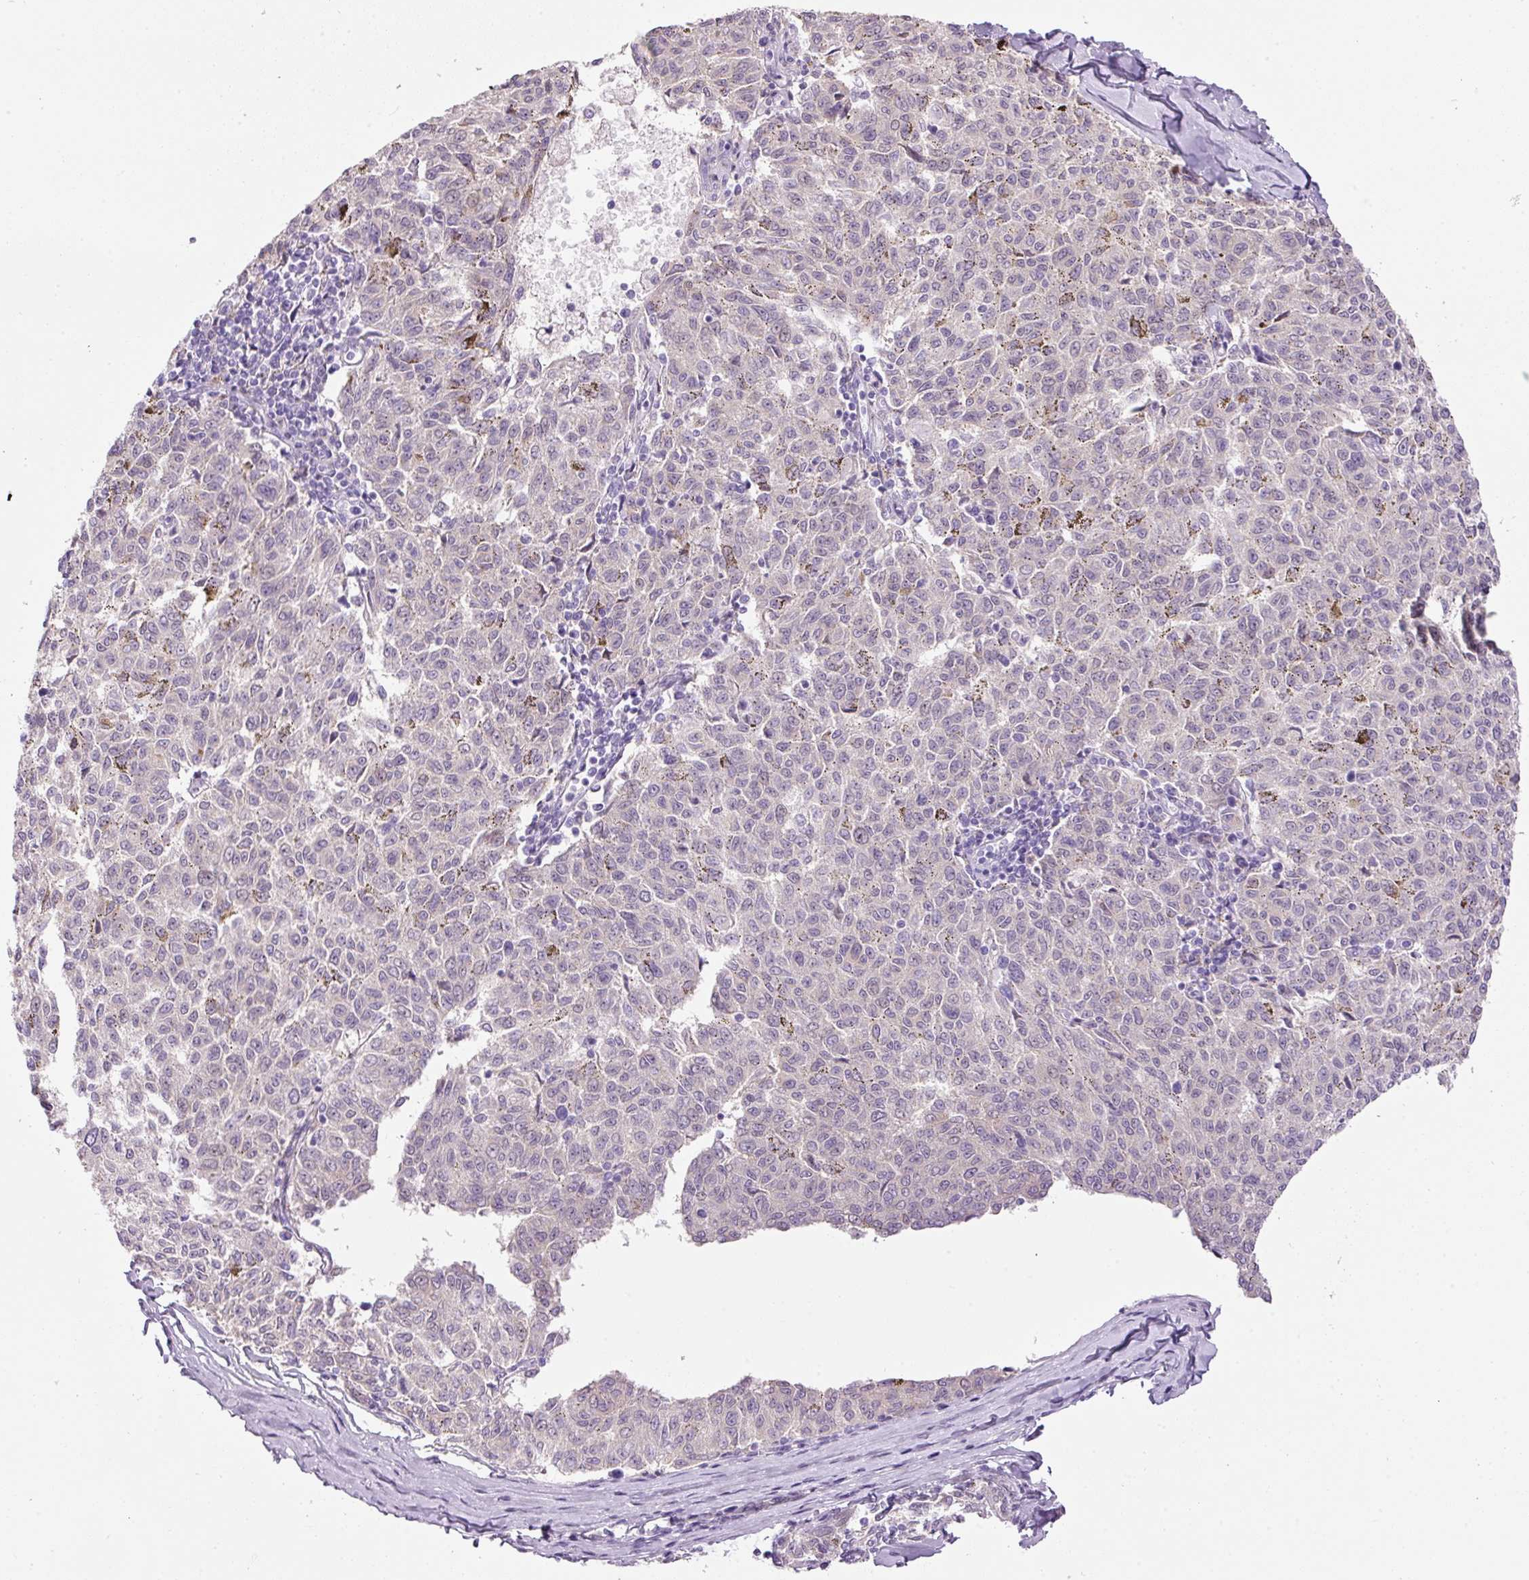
{"staining": {"intensity": "negative", "quantity": "none", "location": "none"}, "tissue": "melanoma", "cell_type": "Tumor cells", "image_type": "cancer", "snomed": [{"axis": "morphology", "description": "Malignant melanoma, NOS"}, {"axis": "topography", "description": "Skin"}], "caption": "Melanoma was stained to show a protein in brown. There is no significant expression in tumor cells.", "gene": "SRC", "patient": {"sex": "female", "age": 72}}